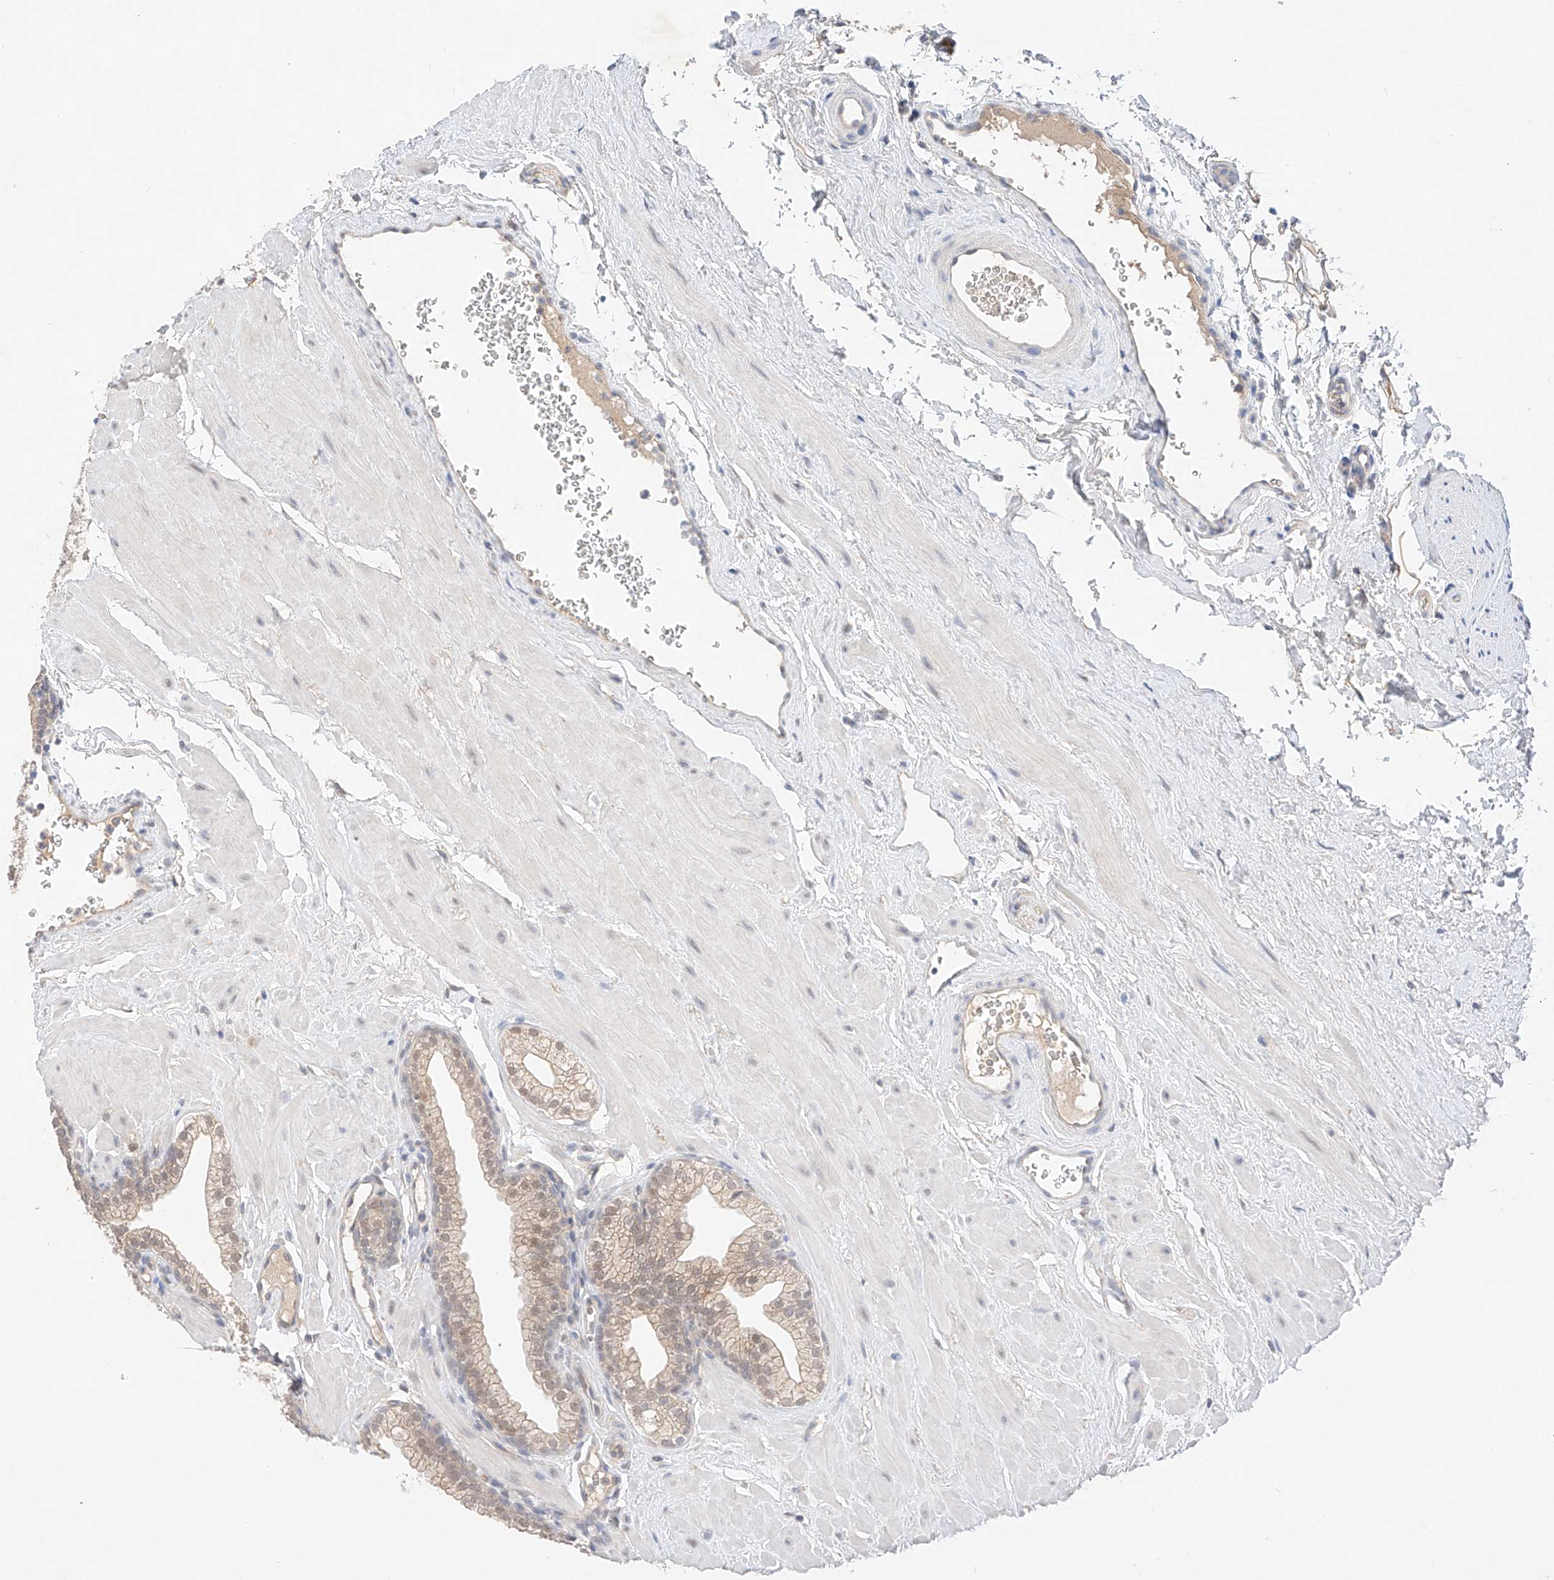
{"staining": {"intensity": "weak", "quantity": "25%-75%", "location": "nuclear"}, "tissue": "prostate", "cell_type": "Glandular cells", "image_type": "normal", "snomed": [{"axis": "morphology", "description": "Normal tissue, NOS"}, {"axis": "morphology", "description": "Urothelial carcinoma, Low grade"}, {"axis": "topography", "description": "Urinary bladder"}, {"axis": "topography", "description": "Prostate"}], "caption": "Protein staining reveals weak nuclear positivity in approximately 25%-75% of glandular cells in normal prostate. (DAB = brown stain, brightfield microscopy at high magnification).", "gene": "IL22RA2", "patient": {"sex": "male", "age": 60}}